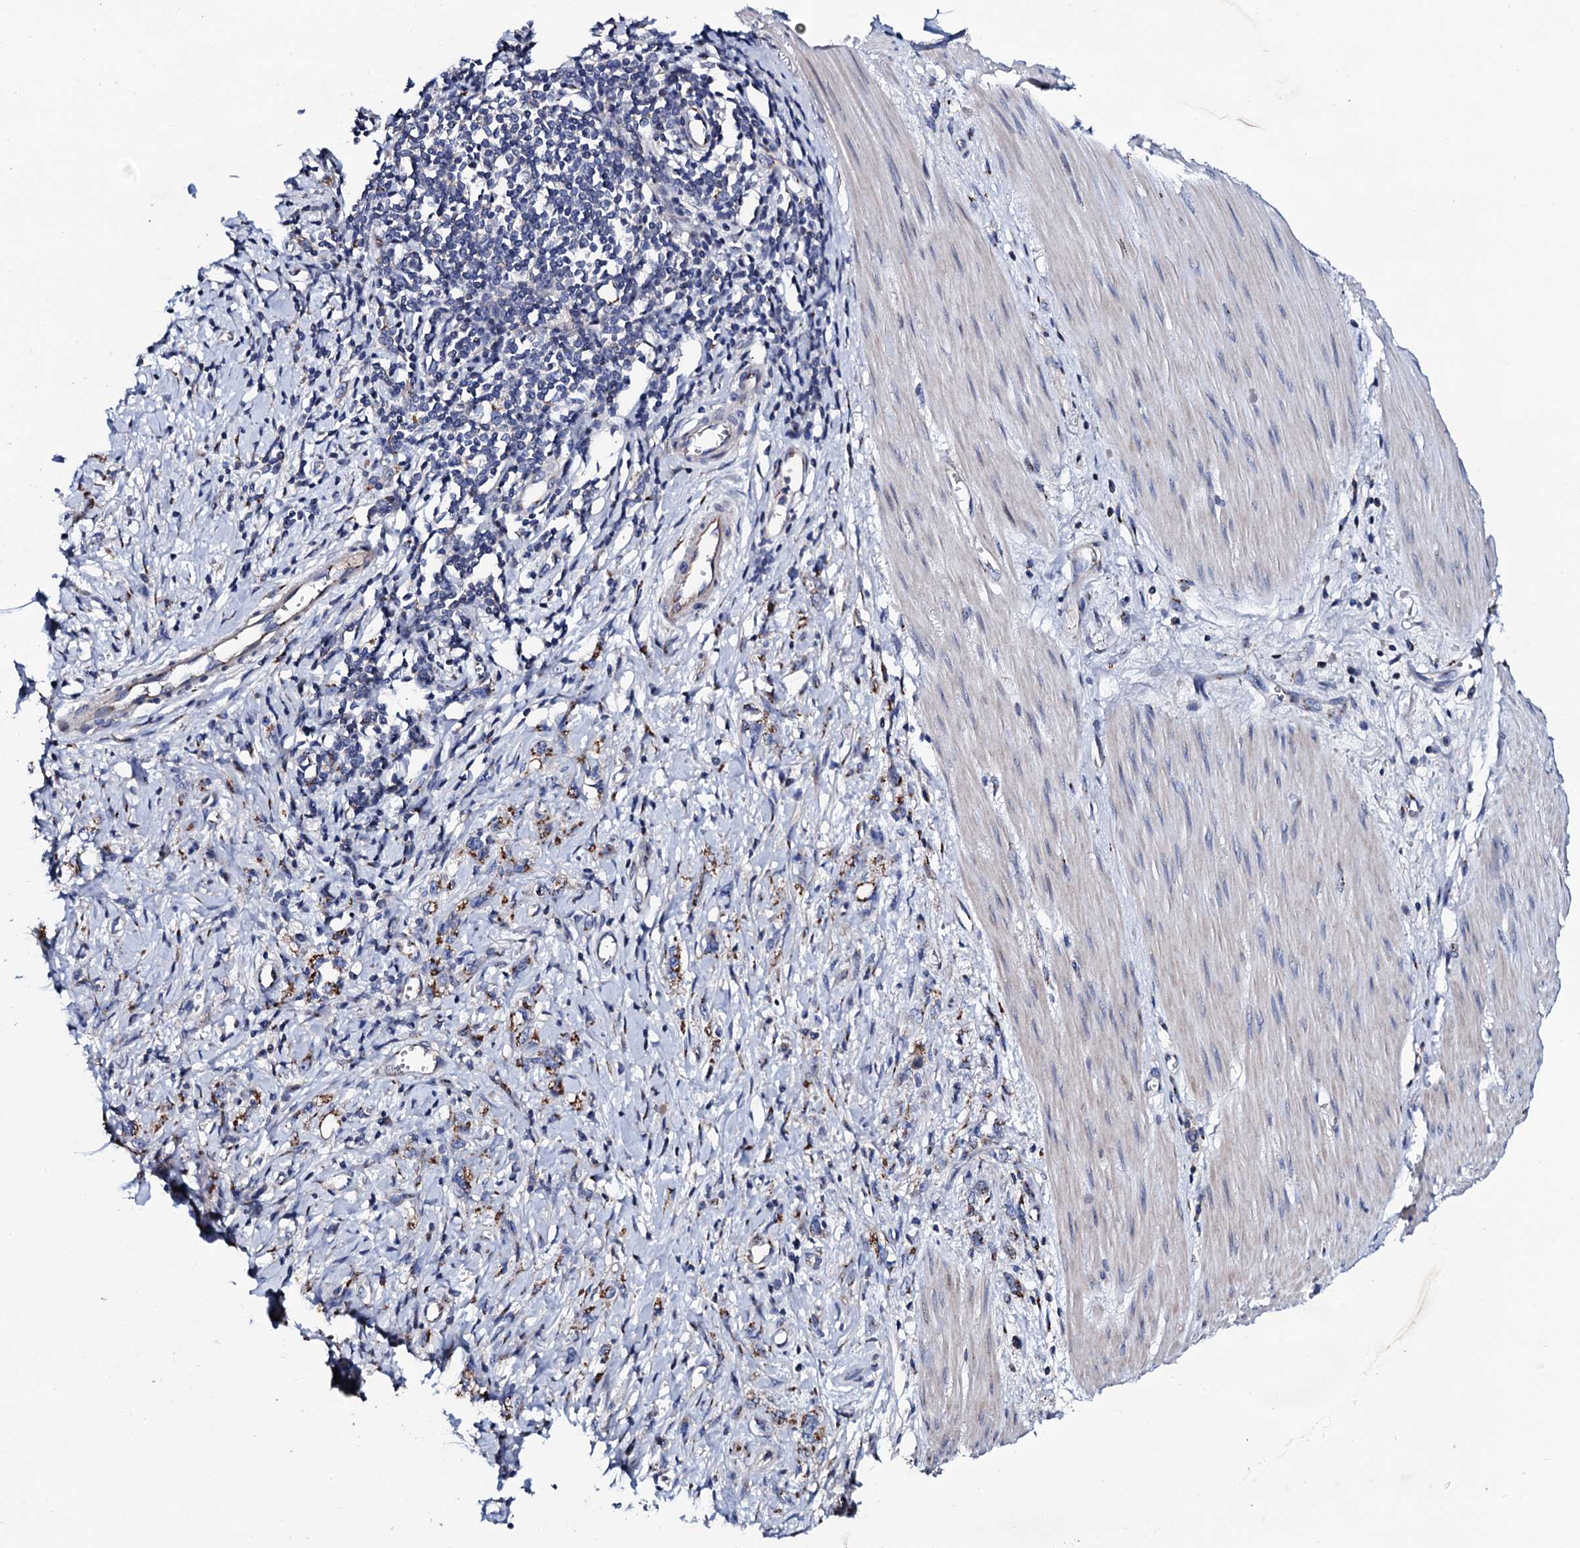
{"staining": {"intensity": "moderate", "quantity": ">75%", "location": "cytoplasmic/membranous"}, "tissue": "stomach cancer", "cell_type": "Tumor cells", "image_type": "cancer", "snomed": [{"axis": "morphology", "description": "Adenocarcinoma, NOS"}, {"axis": "topography", "description": "Stomach"}], "caption": "Stomach cancer (adenocarcinoma) stained with immunohistochemistry reveals moderate cytoplasmic/membranous positivity in approximately >75% of tumor cells.", "gene": "PLET1", "patient": {"sex": "female", "age": 76}}